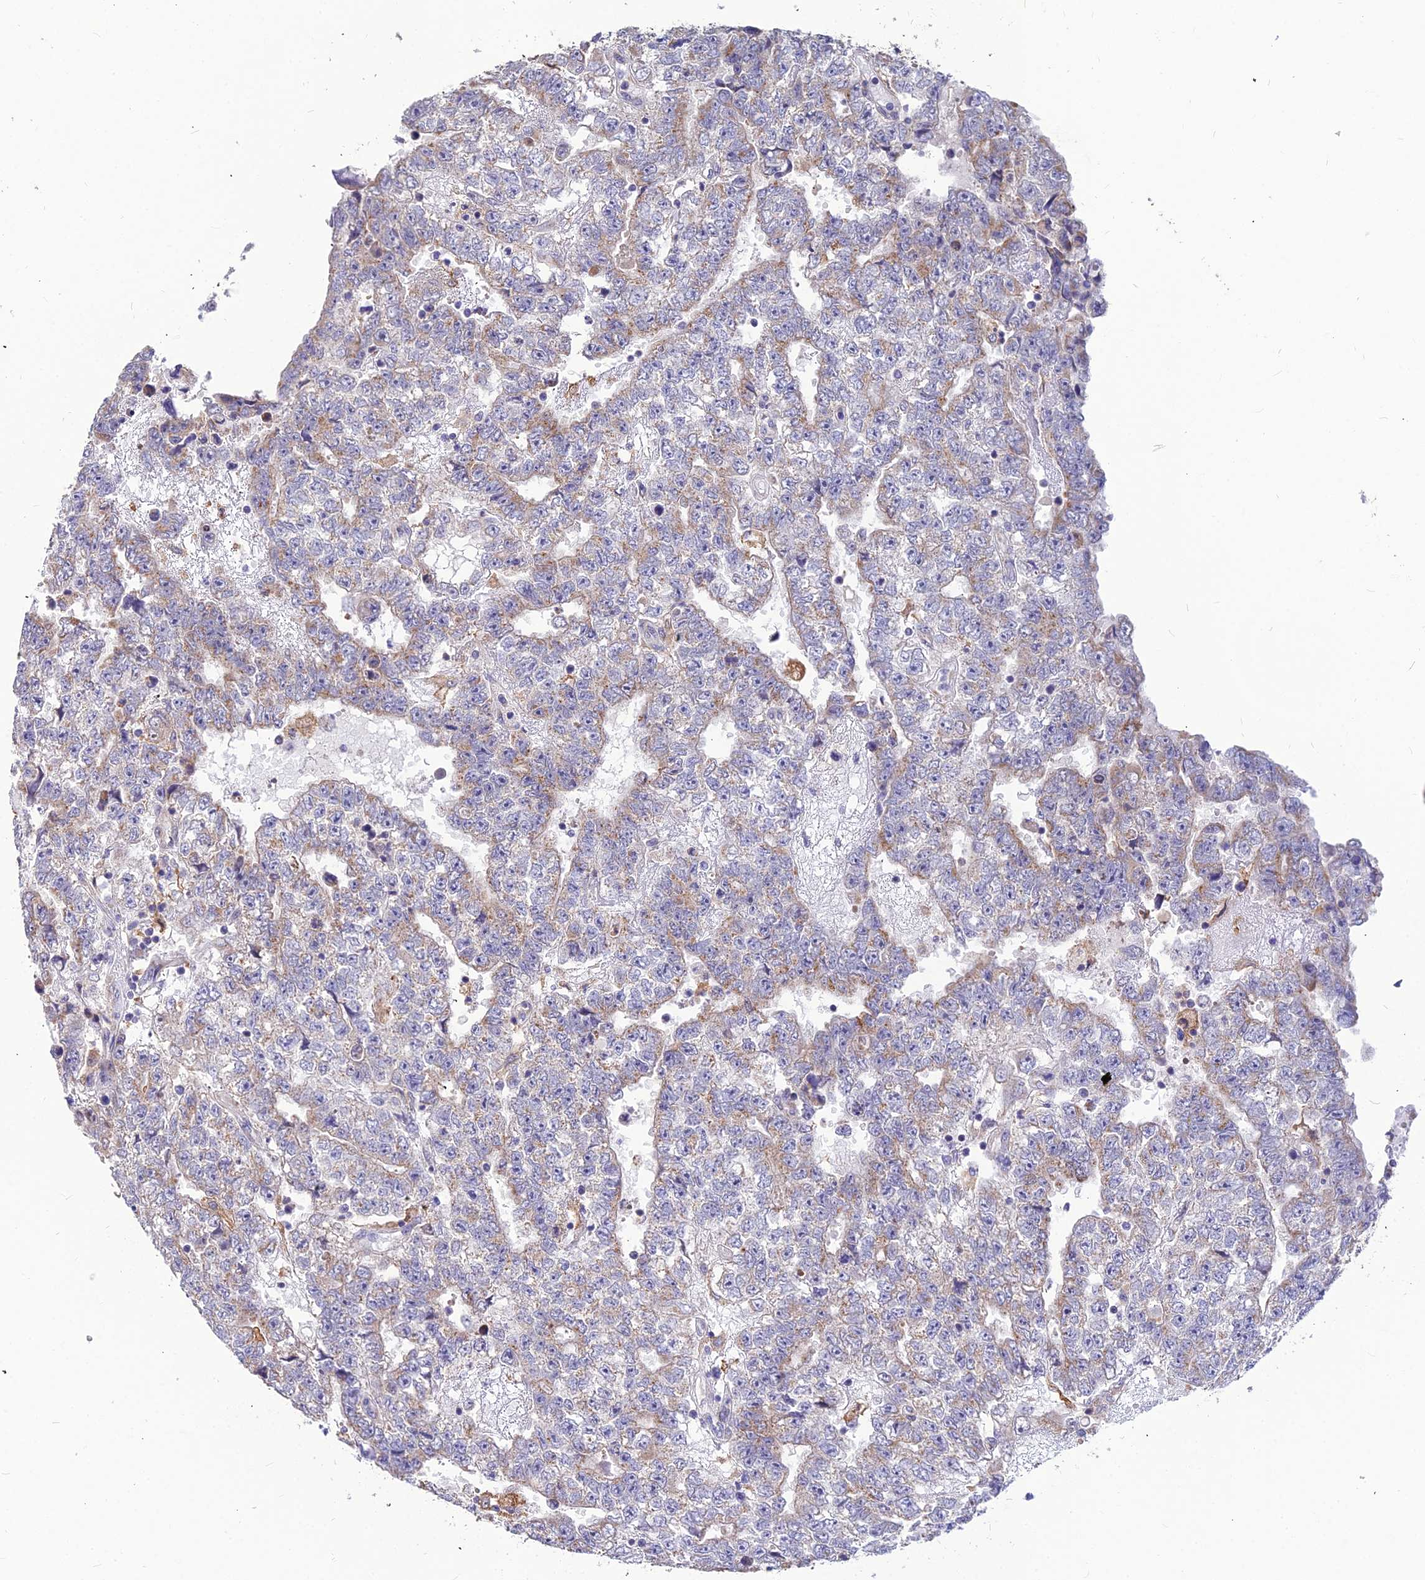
{"staining": {"intensity": "weak", "quantity": "<25%", "location": "cytoplasmic/membranous"}, "tissue": "testis cancer", "cell_type": "Tumor cells", "image_type": "cancer", "snomed": [{"axis": "morphology", "description": "Carcinoma, Embryonal, NOS"}, {"axis": "topography", "description": "Testis"}], "caption": "This is a histopathology image of immunohistochemistry (IHC) staining of testis embryonal carcinoma, which shows no positivity in tumor cells.", "gene": "LEKR1", "patient": {"sex": "male", "age": 25}}